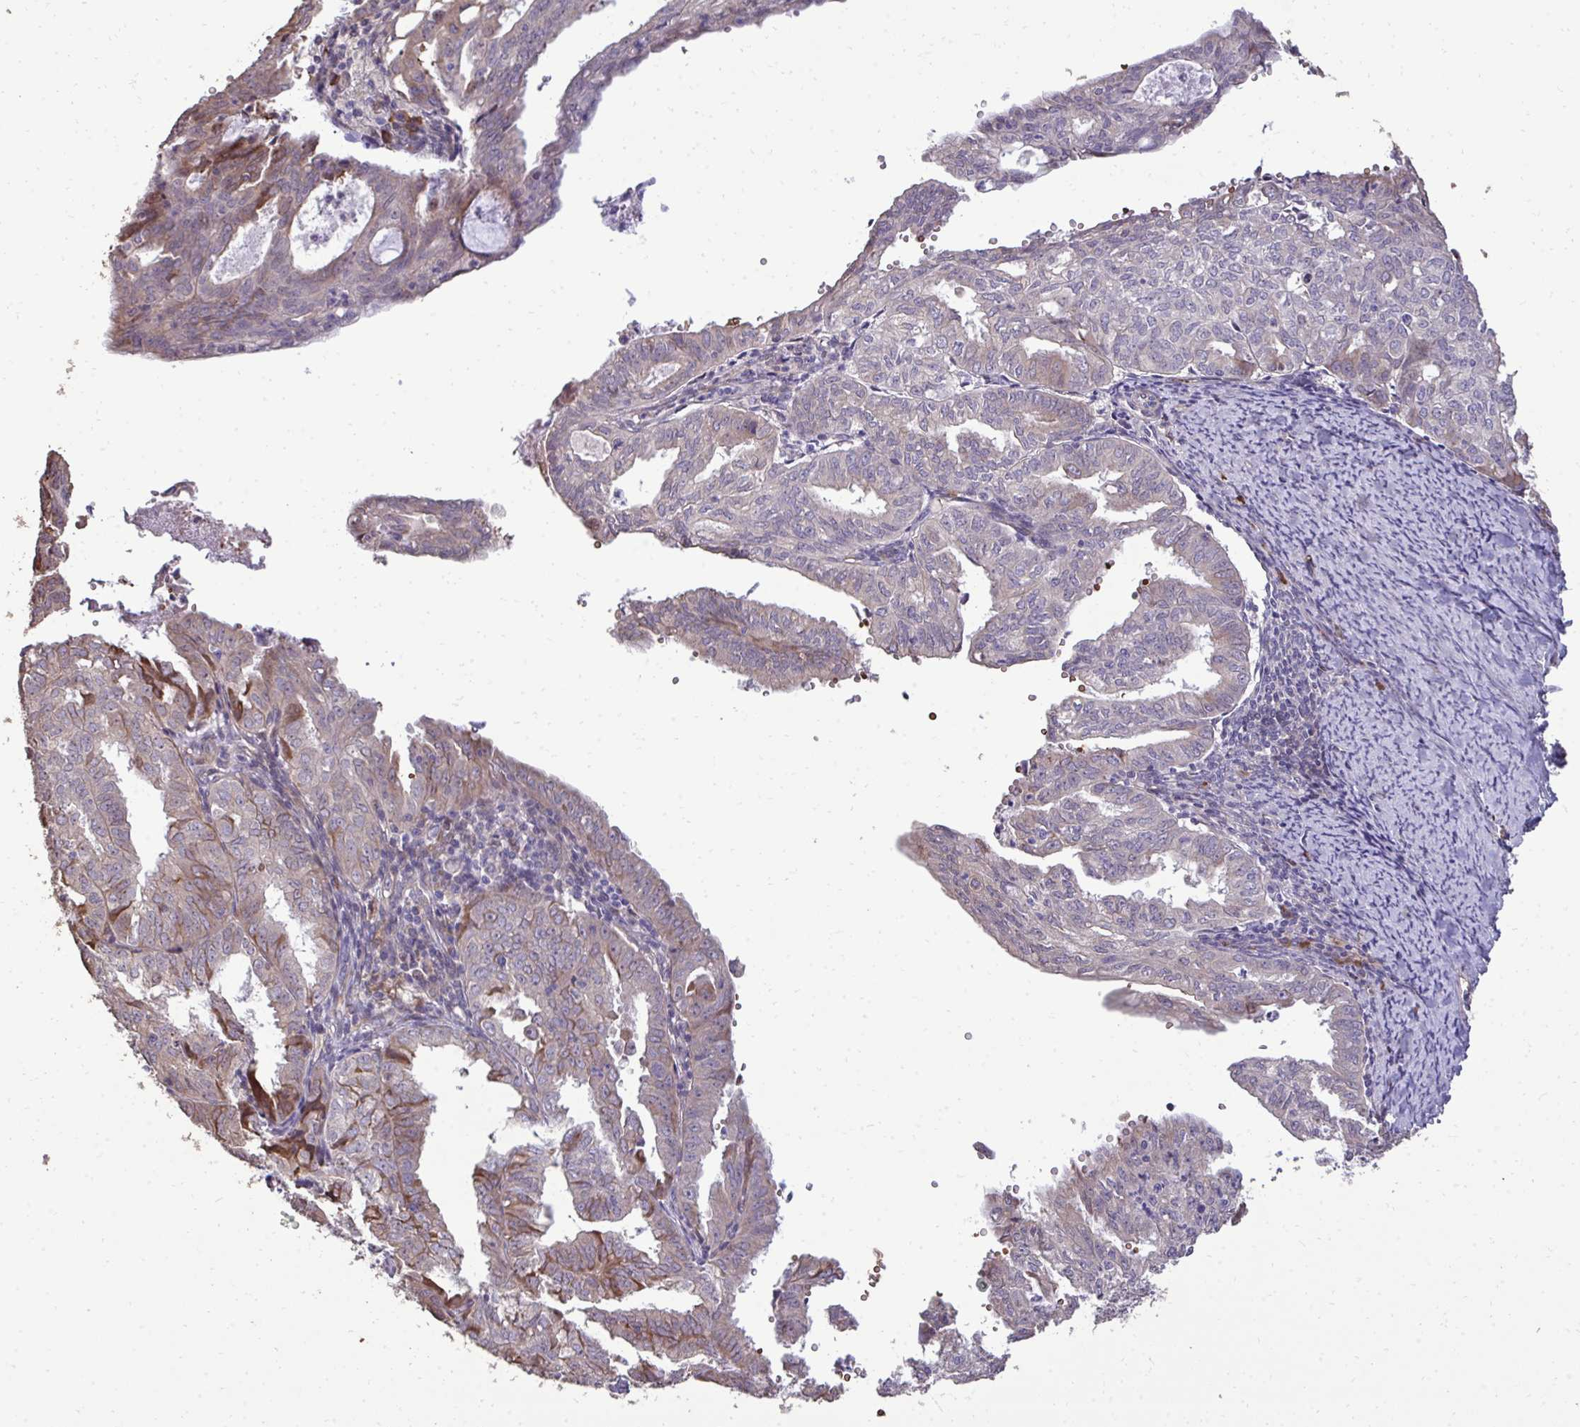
{"staining": {"intensity": "weak", "quantity": "<25%", "location": "cytoplasmic/membranous"}, "tissue": "endometrial cancer", "cell_type": "Tumor cells", "image_type": "cancer", "snomed": [{"axis": "morphology", "description": "Adenocarcinoma, NOS"}, {"axis": "topography", "description": "Endometrium"}], "caption": "This is an immunohistochemistry image of endometrial cancer (adenocarcinoma). There is no expression in tumor cells.", "gene": "FIBCD1", "patient": {"sex": "female", "age": 70}}